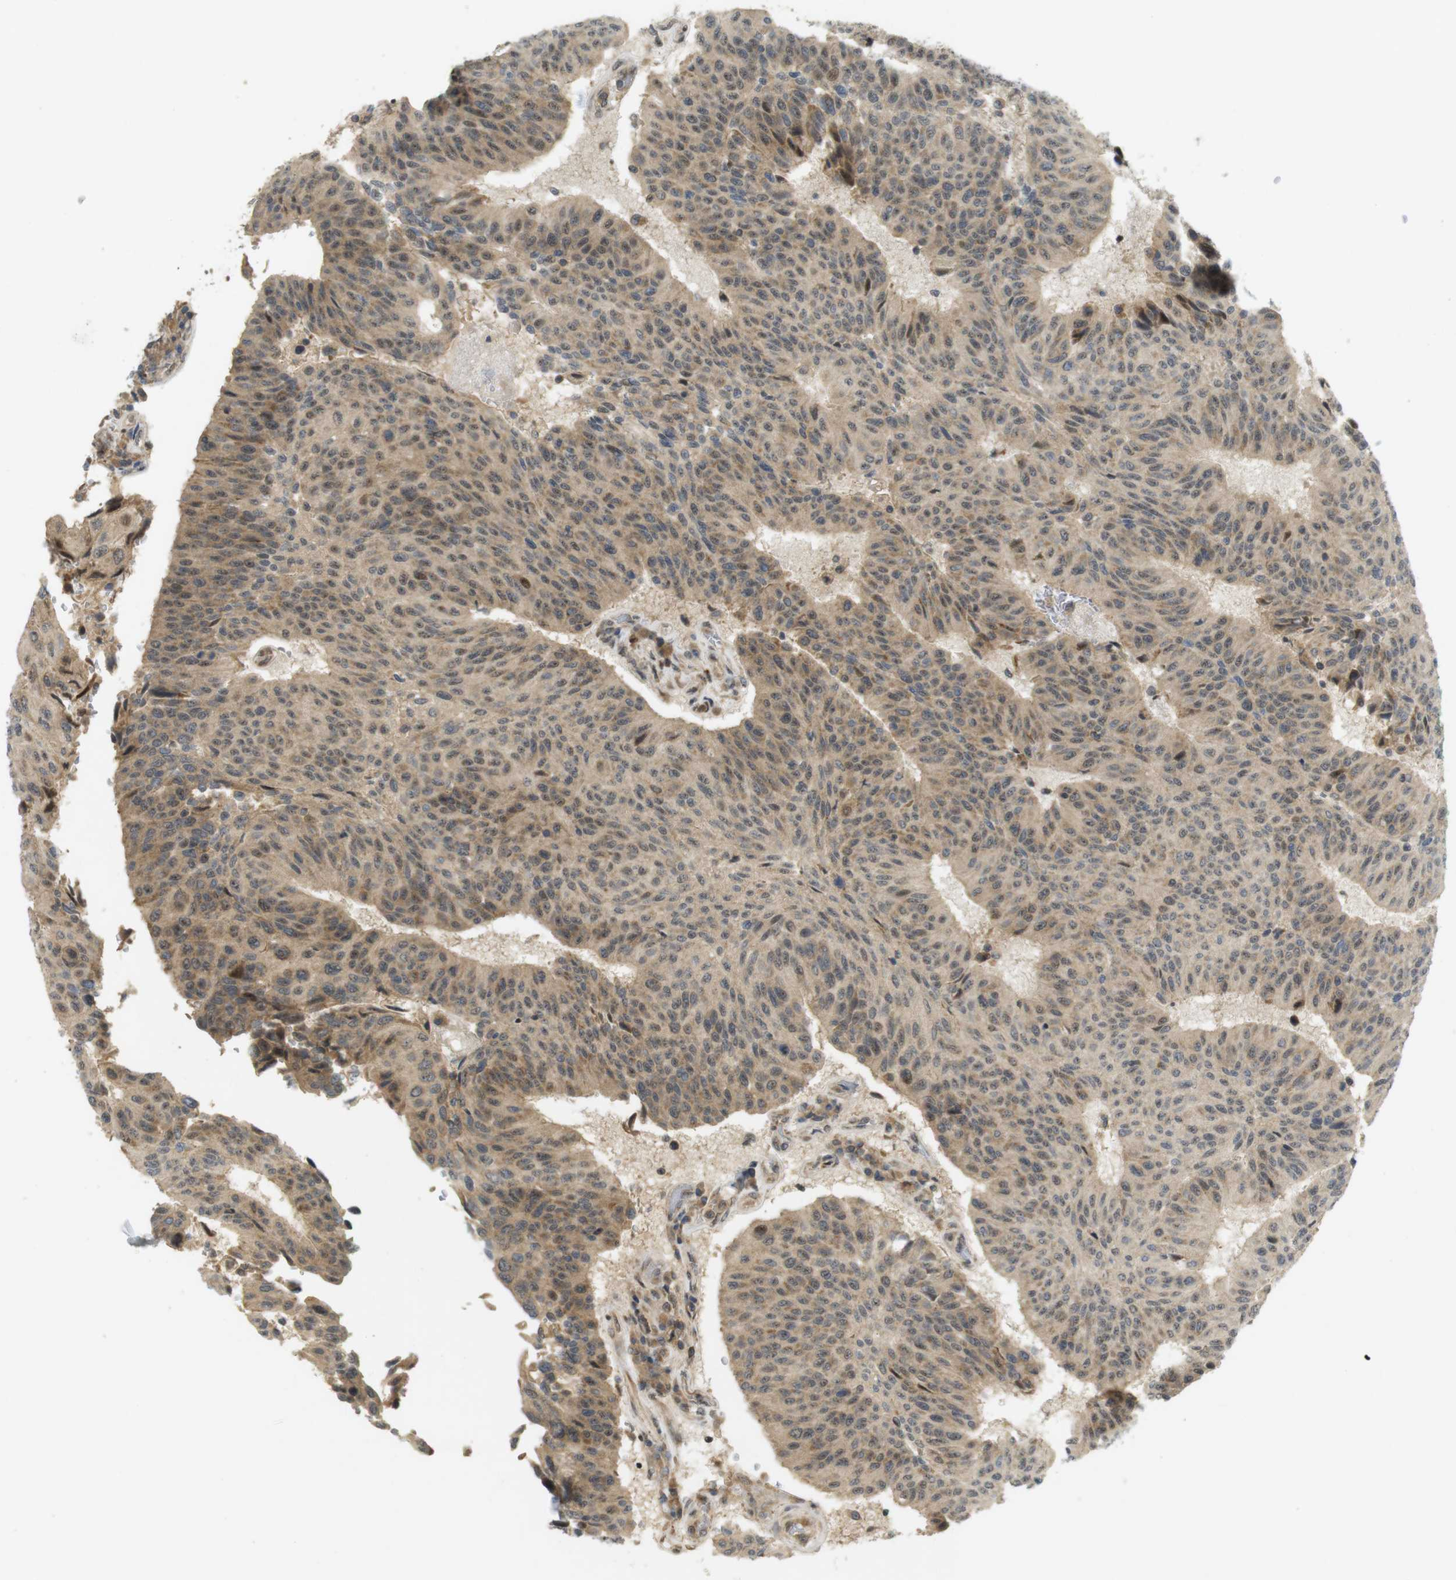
{"staining": {"intensity": "moderate", "quantity": ">75%", "location": "cytoplasmic/membranous,nuclear"}, "tissue": "urothelial cancer", "cell_type": "Tumor cells", "image_type": "cancer", "snomed": [{"axis": "morphology", "description": "Urothelial carcinoma, High grade"}, {"axis": "topography", "description": "Urinary bladder"}], "caption": "Urothelial cancer was stained to show a protein in brown. There is medium levels of moderate cytoplasmic/membranous and nuclear staining in about >75% of tumor cells.", "gene": "TMX3", "patient": {"sex": "male", "age": 66}}